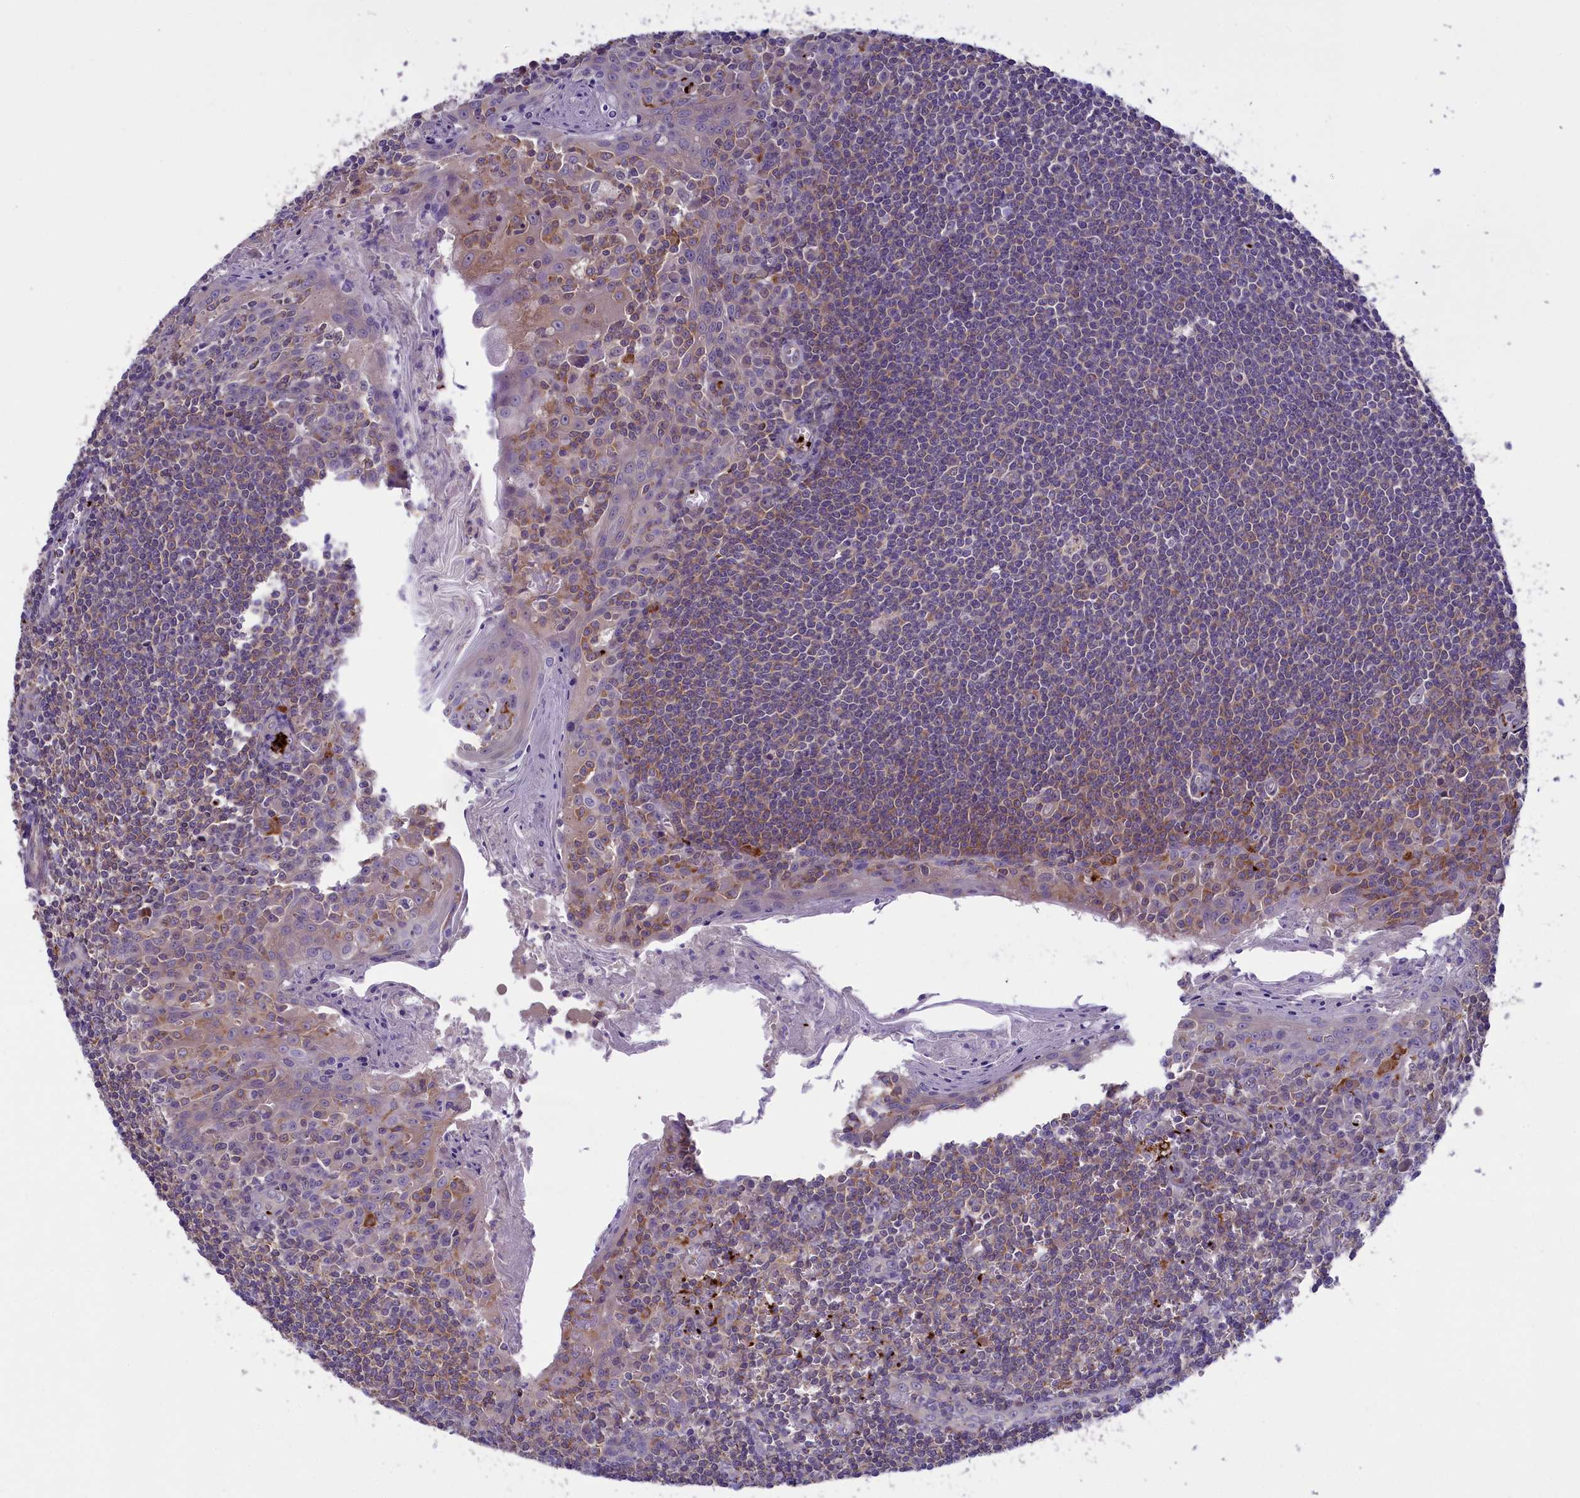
{"staining": {"intensity": "moderate", "quantity": ">75%", "location": "cytoplasmic/membranous"}, "tissue": "tonsil", "cell_type": "Germinal center cells", "image_type": "normal", "snomed": [{"axis": "morphology", "description": "Normal tissue, NOS"}, {"axis": "topography", "description": "Tonsil"}], "caption": "Germinal center cells exhibit medium levels of moderate cytoplasmic/membranous staining in about >75% of cells in normal human tonsil.", "gene": "HEATR3", "patient": {"sex": "male", "age": 27}}